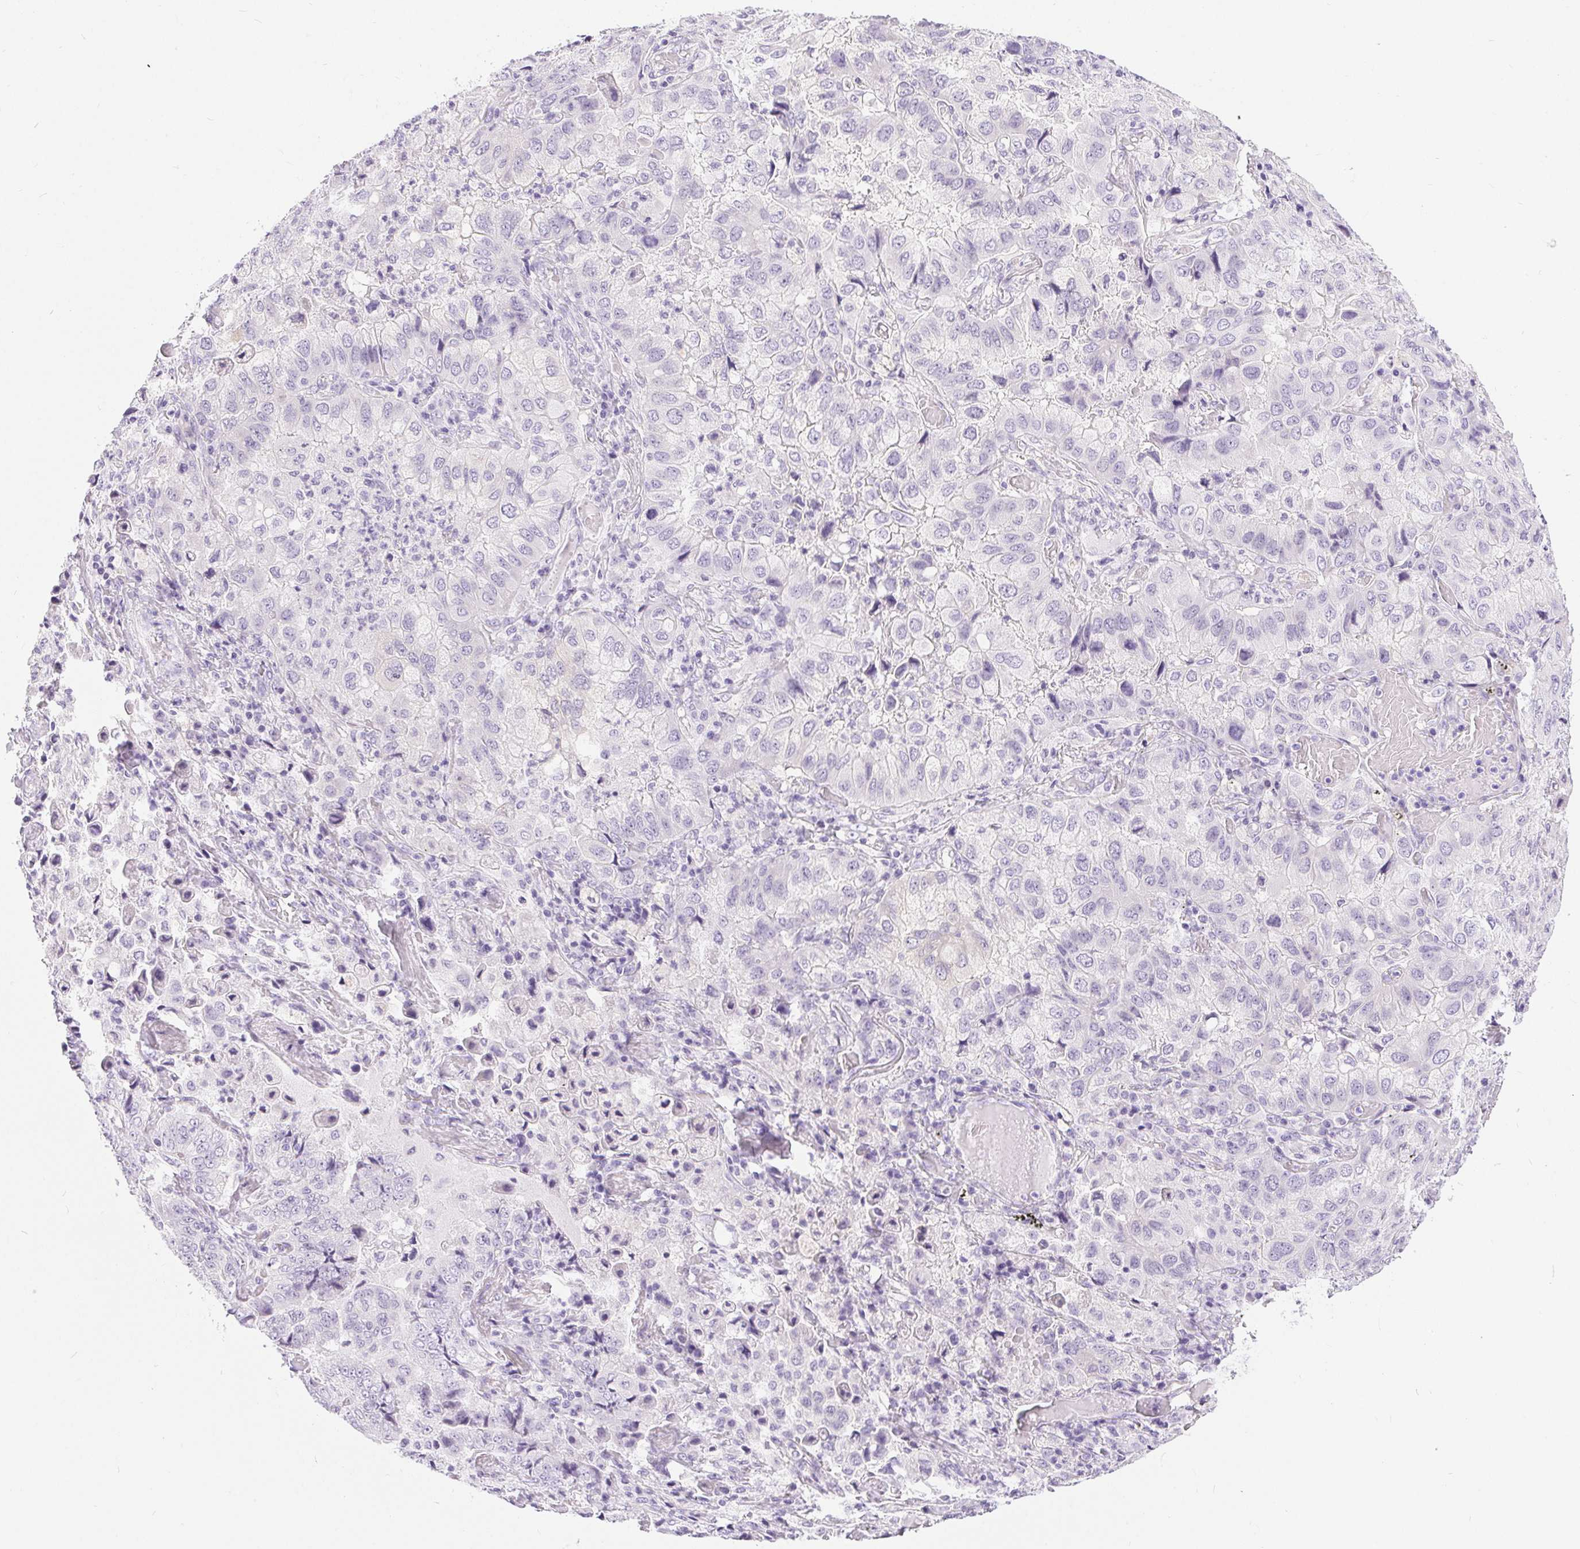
{"staining": {"intensity": "negative", "quantity": "none", "location": "none"}, "tissue": "lung cancer", "cell_type": "Tumor cells", "image_type": "cancer", "snomed": [{"axis": "morphology", "description": "Aneuploidy"}, {"axis": "morphology", "description": "Adenocarcinoma, NOS"}, {"axis": "morphology", "description": "Adenocarcinoma, metastatic, NOS"}, {"axis": "topography", "description": "Lymph node"}, {"axis": "topography", "description": "Lung"}], "caption": "Immunohistochemistry image of neoplastic tissue: lung adenocarcinoma stained with DAB exhibits no significant protein staining in tumor cells.", "gene": "XDH", "patient": {"sex": "female", "age": 48}}